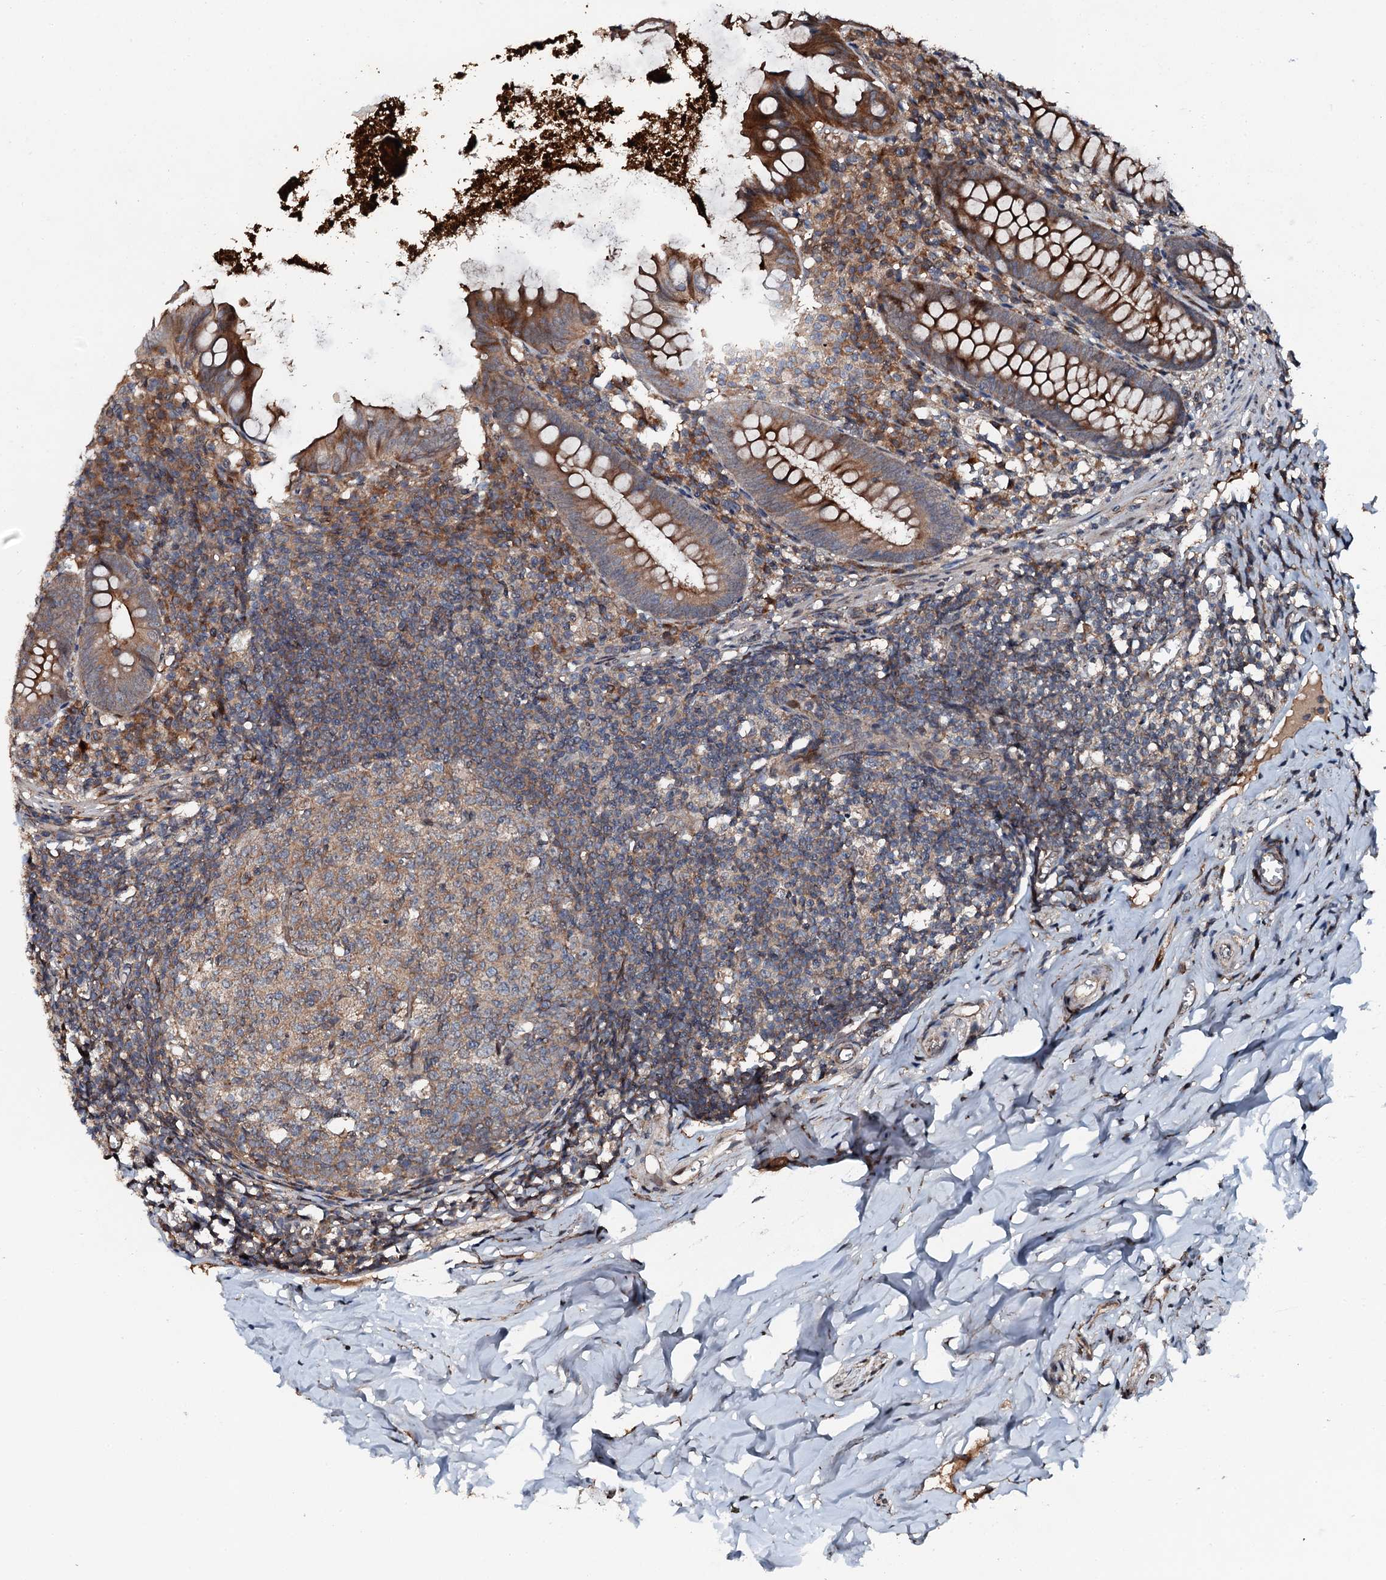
{"staining": {"intensity": "moderate", "quantity": ">75%", "location": "cytoplasmic/membranous"}, "tissue": "appendix", "cell_type": "Glandular cells", "image_type": "normal", "snomed": [{"axis": "morphology", "description": "Normal tissue, NOS"}, {"axis": "topography", "description": "Appendix"}], "caption": "Unremarkable appendix demonstrates moderate cytoplasmic/membranous positivity in about >75% of glandular cells (Brightfield microscopy of DAB IHC at high magnification)..", "gene": "FLYWCH1", "patient": {"sex": "female", "age": 51}}